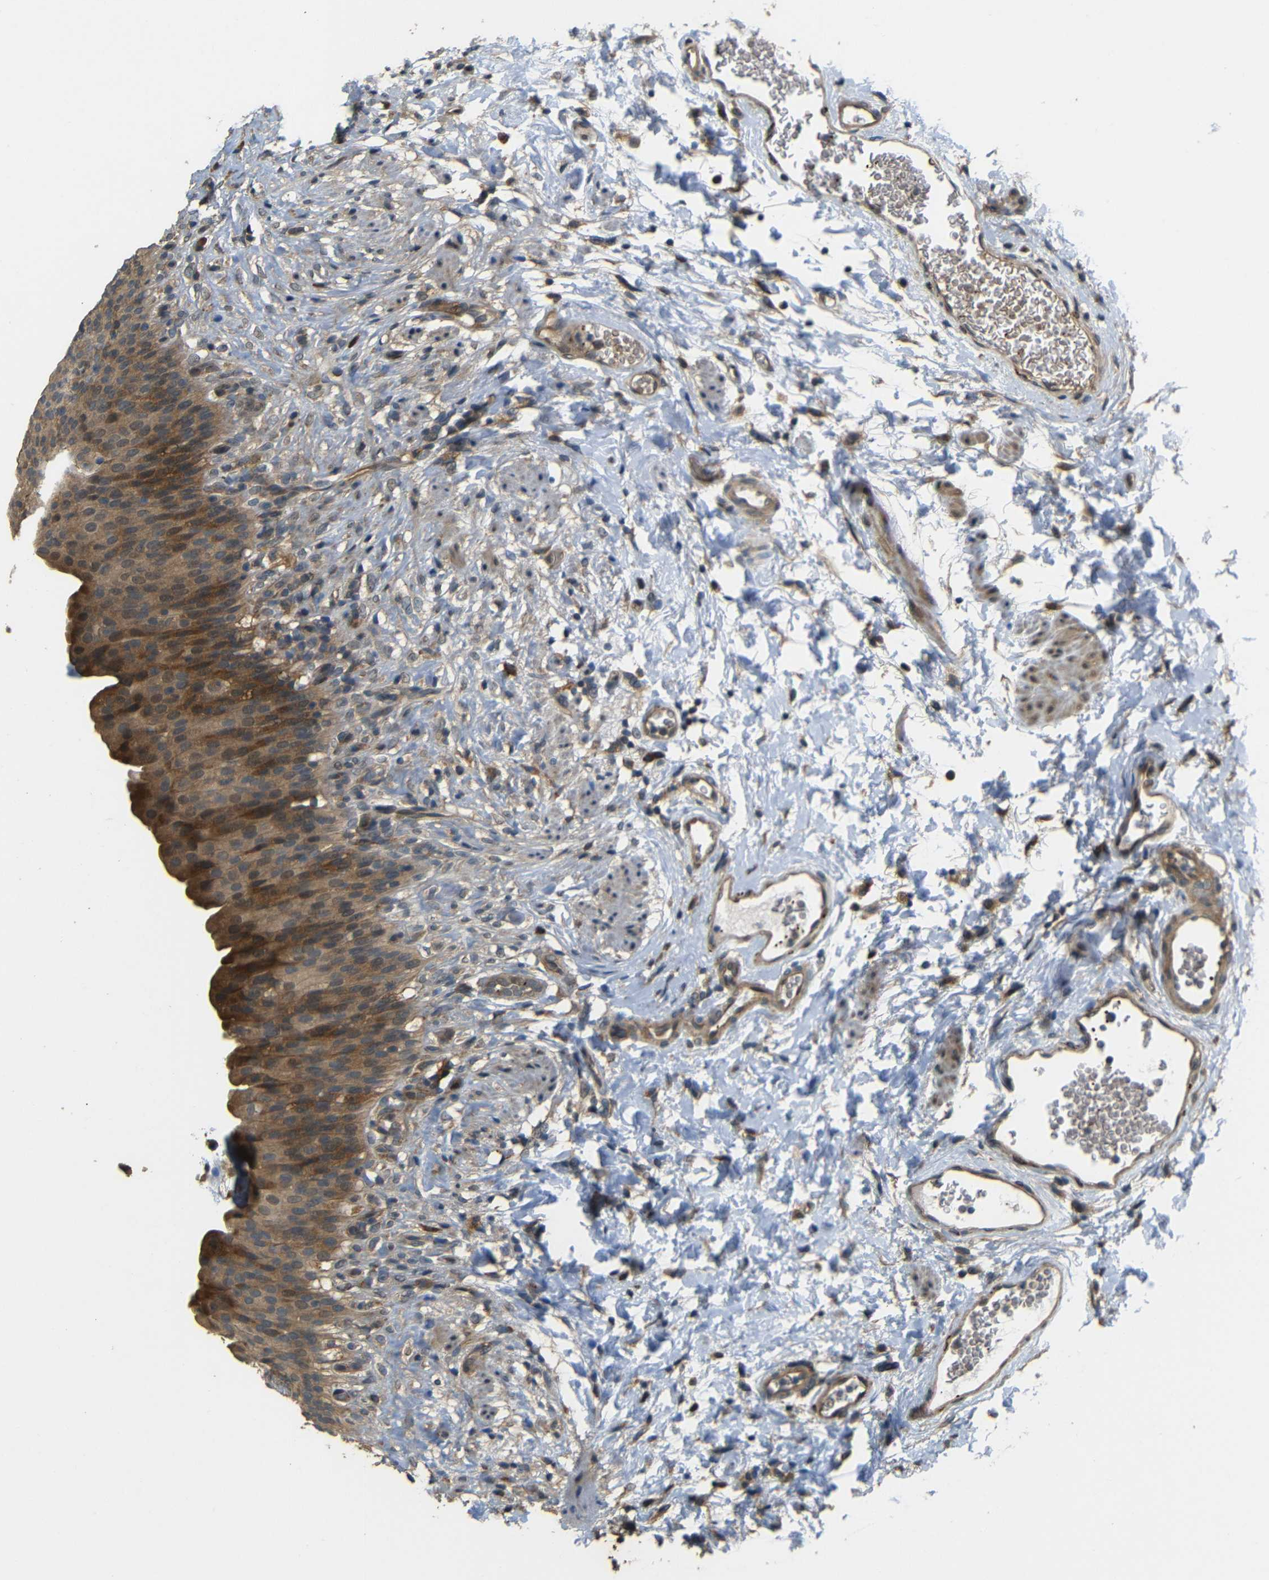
{"staining": {"intensity": "moderate", "quantity": ">75%", "location": "cytoplasmic/membranous"}, "tissue": "urinary bladder", "cell_type": "Urothelial cells", "image_type": "normal", "snomed": [{"axis": "morphology", "description": "Normal tissue, NOS"}, {"axis": "topography", "description": "Urinary bladder"}], "caption": "The immunohistochemical stain shows moderate cytoplasmic/membranous expression in urothelial cells of benign urinary bladder. The staining is performed using DAB (3,3'-diaminobenzidine) brown chromogen to label protein expression. The nuclei are counter-stained blue using hematoxylin.", "gene": "EPHB2", "patient": {"sex": "female", "age": 79}}